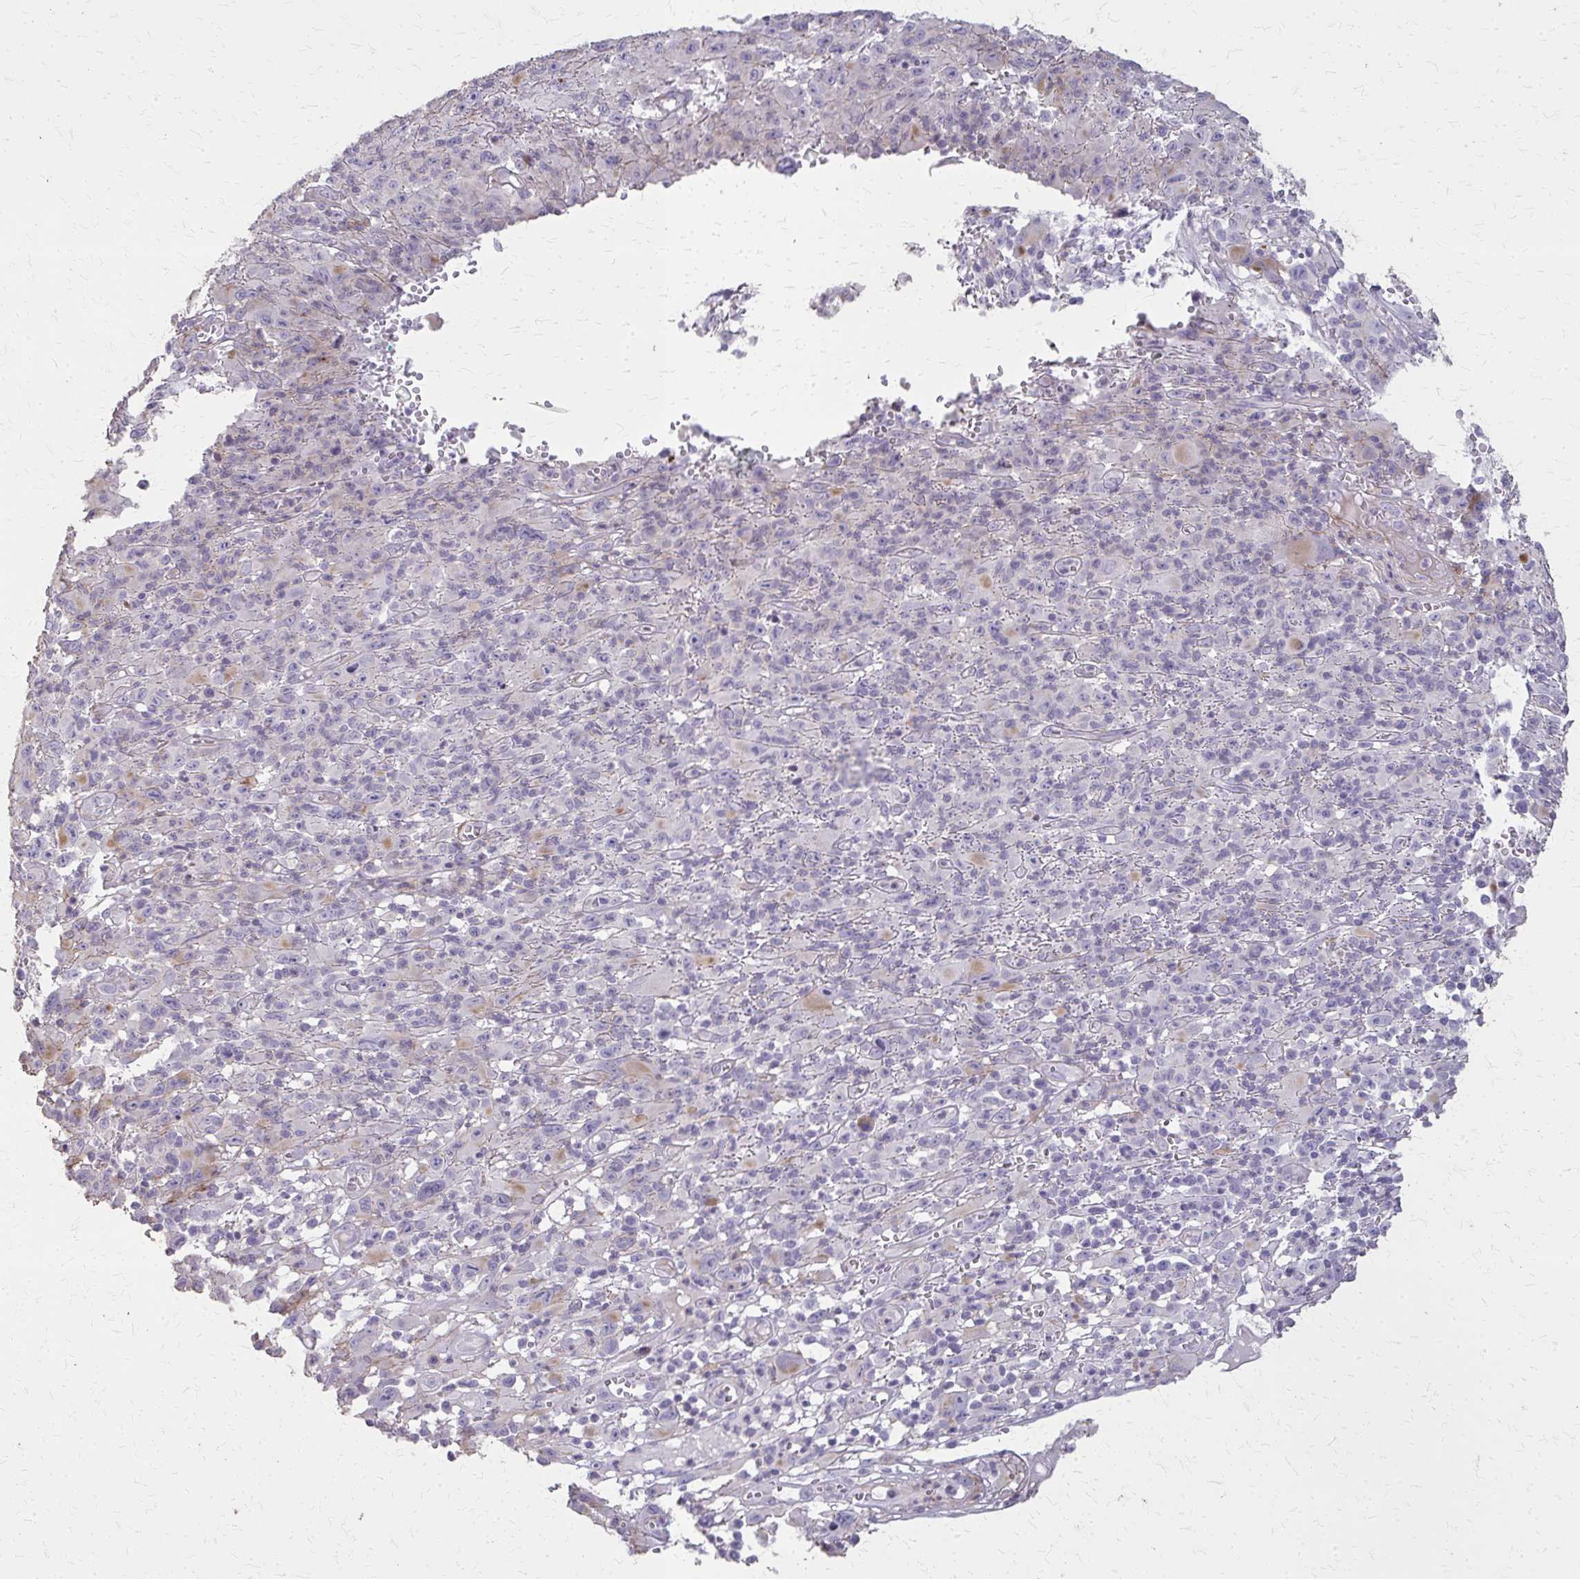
{"staining": {"intensity": "negative", "quantity": "none", "location": "none"}, "tissue": "melanoma", "cell_type": "Tumor cells", "image_type": "cancer", "snomed": [{"axis": "morphology", "description": "Malignant melanoma, NOS"}, {"axis": "topography", "description": "Skin"}], "caption": "A high-resolution photomicrograph shows IHC staining of melanoma, which shows no significant expression in tumor cells.", "gene": "TENM4", "patient": {"sex": "male", "age": 46}}